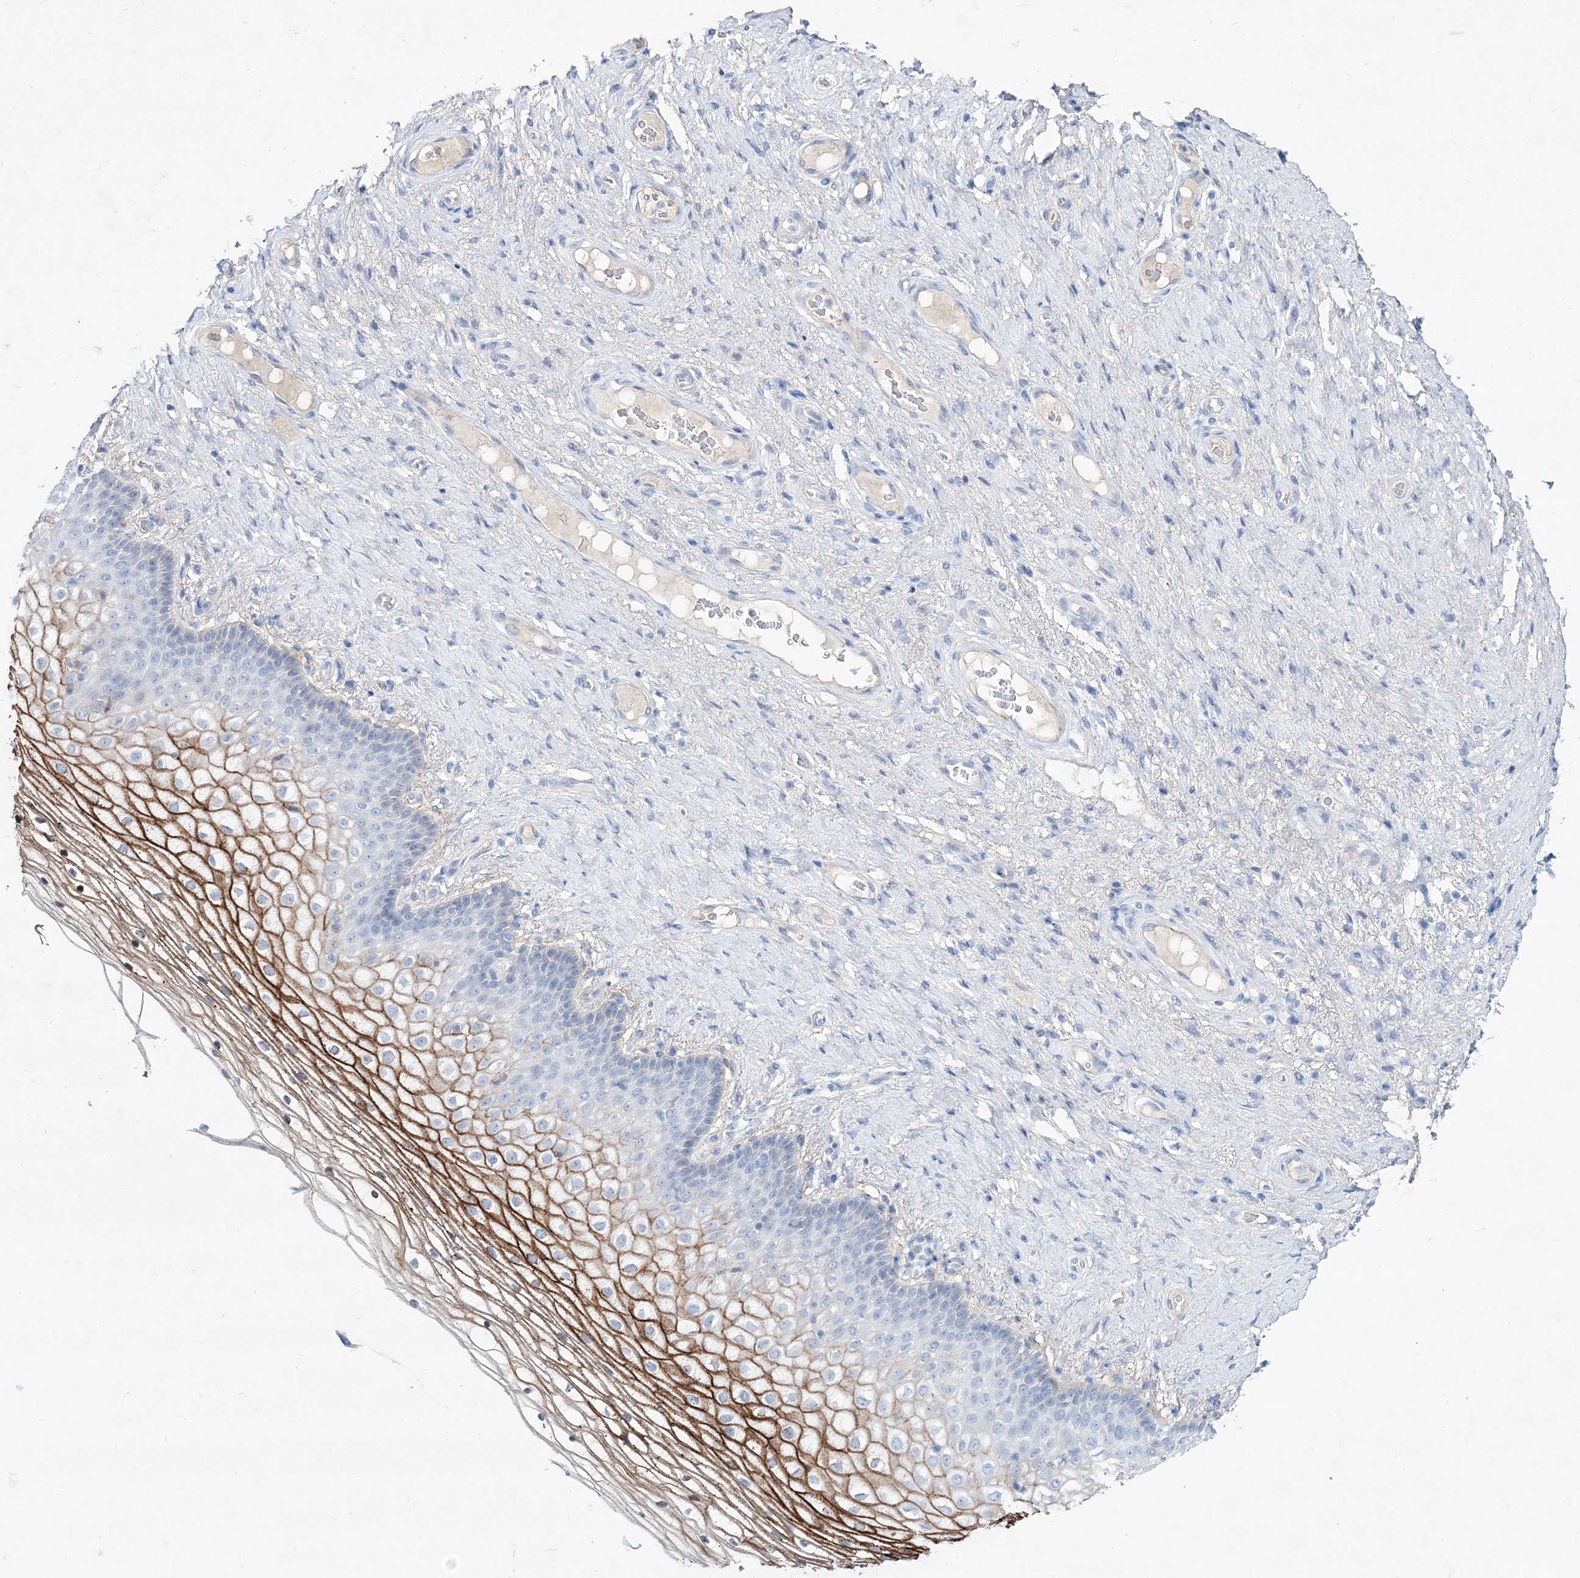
{"staining": {"intensity": "strong", "quantity": "<25%", "location": "cytoplasmic/membranous"}, "tissue": "vagina", "cell_type": "Squamous epithelial cells", "image_type": "normal", "snomed": [{"axis": "morphology", "description": "Normal tissue, NOS"}, {"axis": "topography", "description": "Vagina"}], "caption": "IHC histopathology image of unremarkable vagina: vagina stained using IHC reveals medium levels of strong protein expression localized specifically in the cytoplasmic/membranous of squamous epithelial cells, appearing as a cytoplasmic/membranous brown color.", "gene": "SPINK7", "patient": {"sex": "female", "age": 60}}